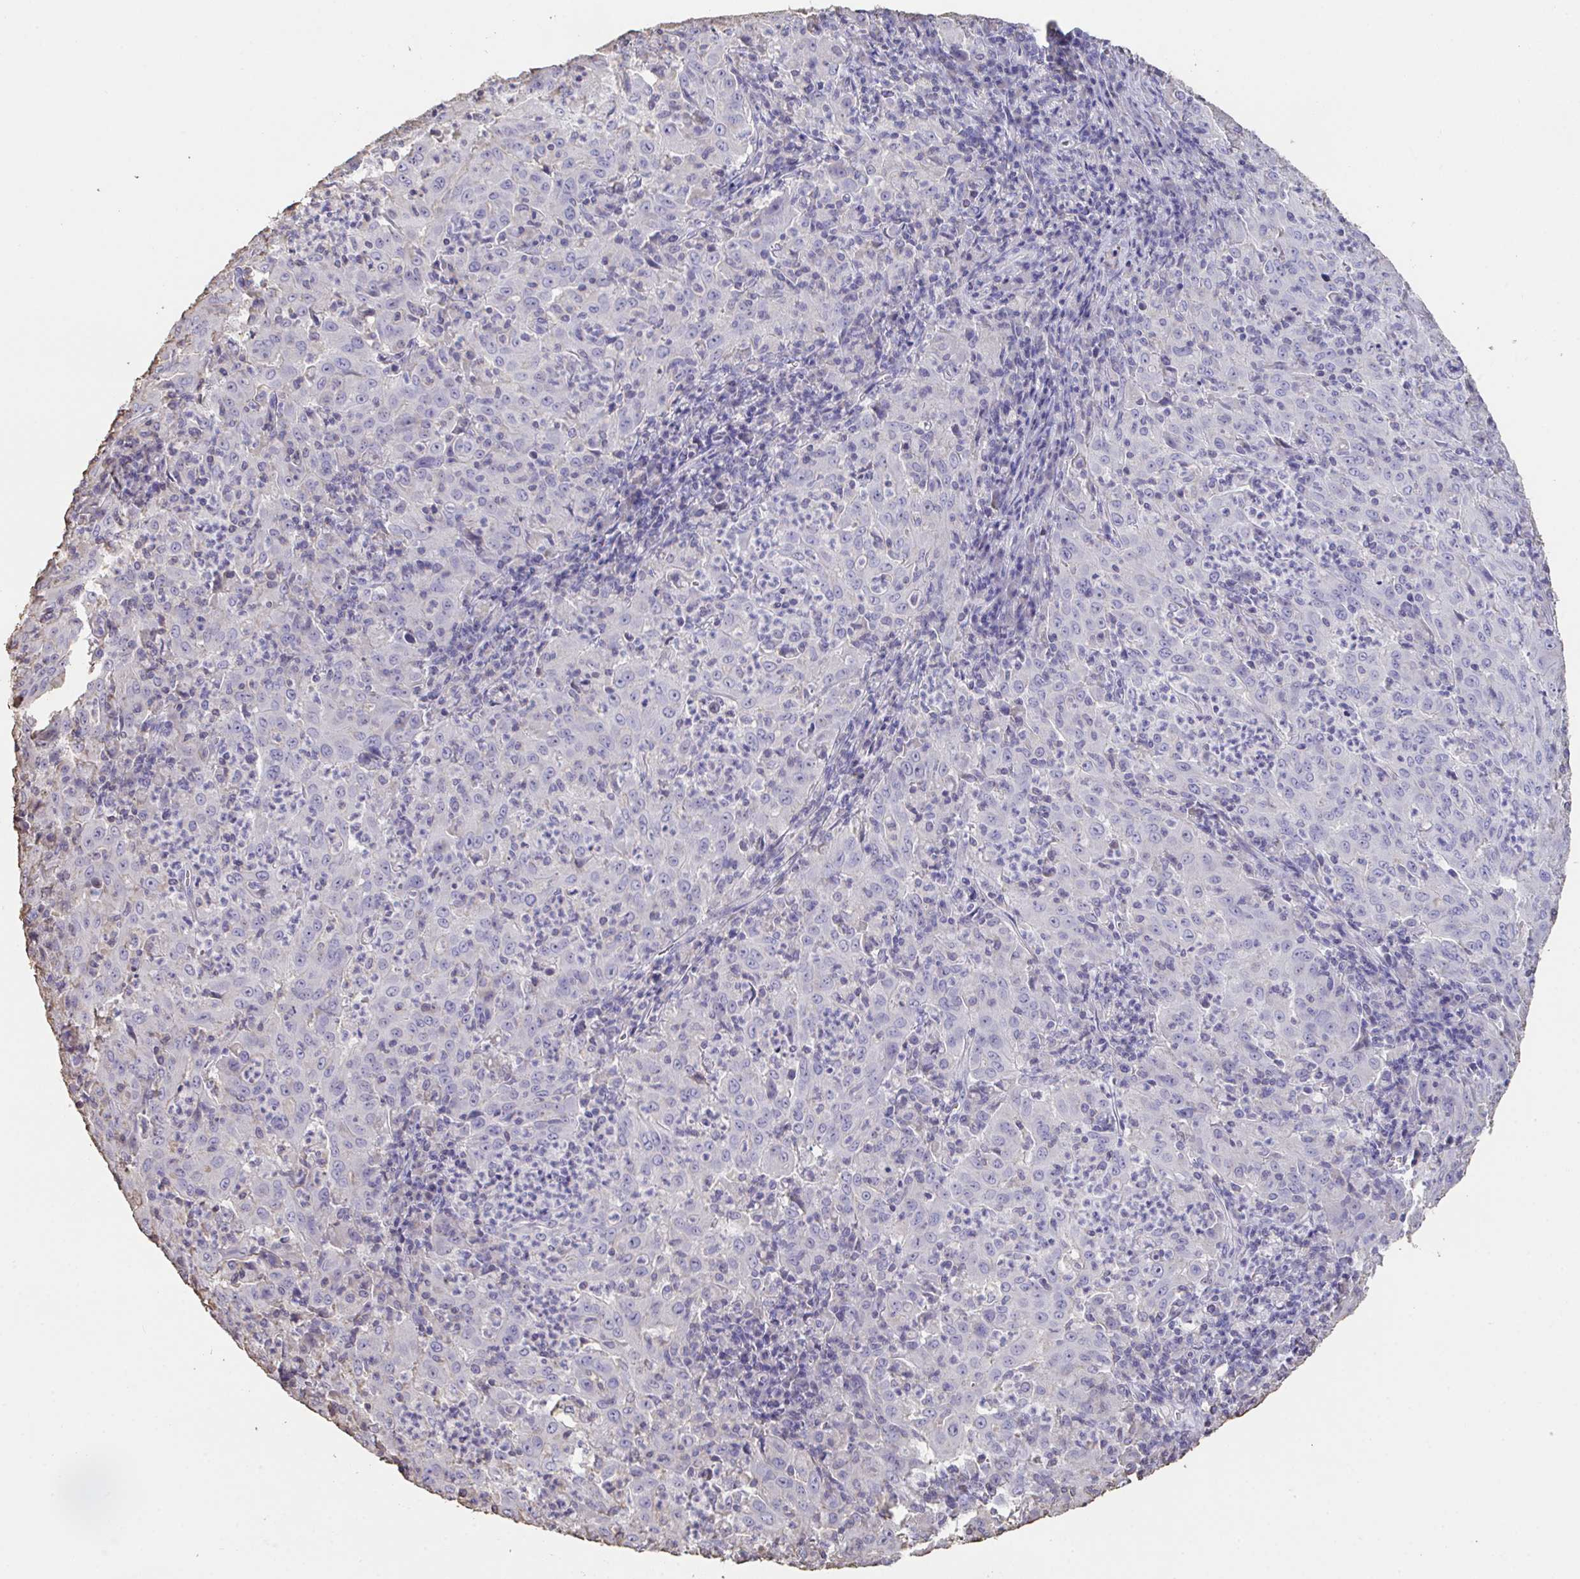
{"staining": {"intensity": "negative", "quantity": "none", "location": "none"}, "tissue": "pancreatic cancer", "cell_type": "Tumor cells", "image_type": "cancer", "snomed": [{"axis": "morphology", "description": "Adenocarcinoma, NOS"}, {"axis": "topography", "description": "Pancreas"}], "caption": "Human pancreatic cancer stained for a protein using IHC exhibits no staining in tumor cells.", "gene": "IL23R", "patient": {"sex": "male", "age": 63}}